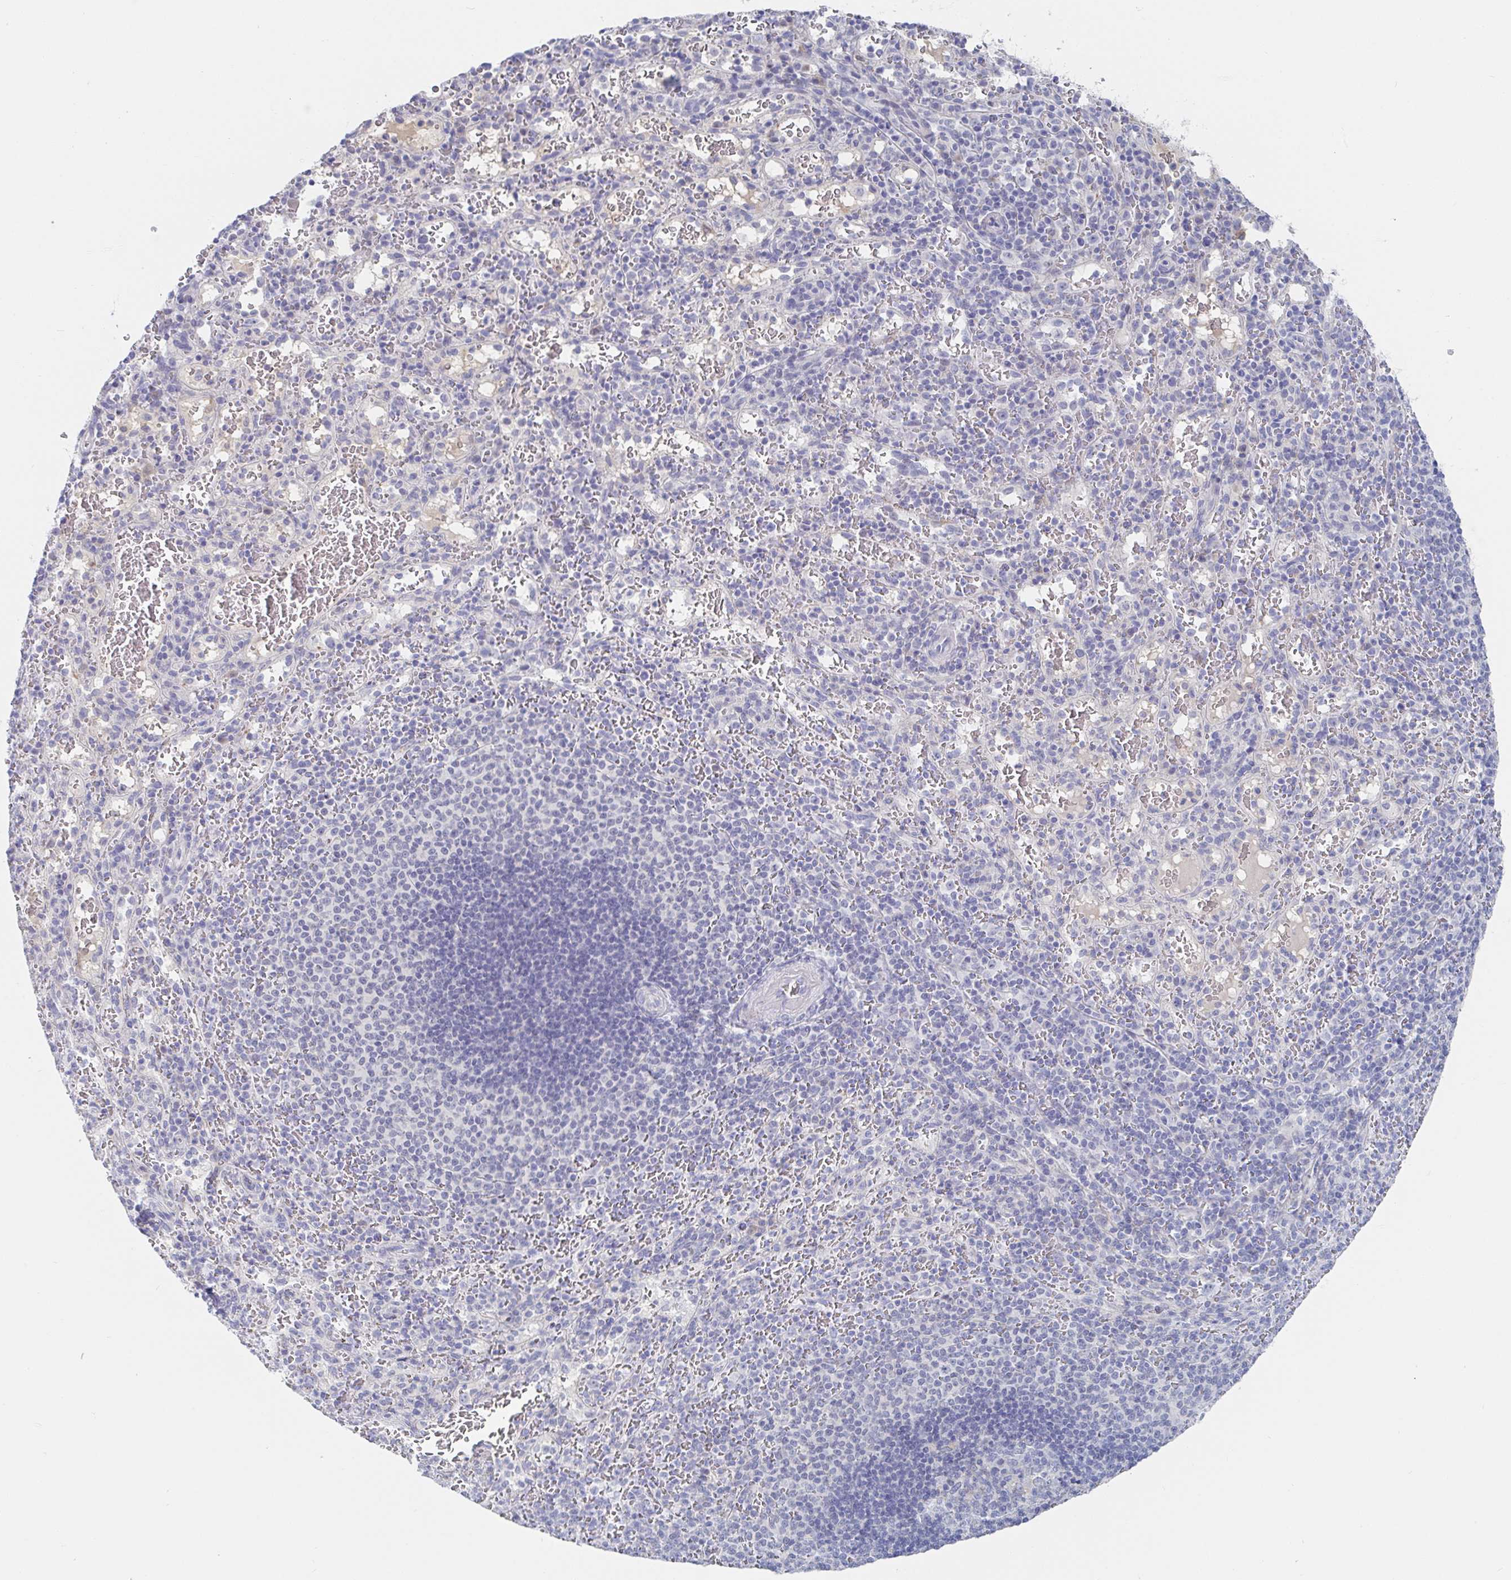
{"staining": {"intensity": "negative", "quantity": "none", "location": "none"}, "tissue": "spleen", "cell_type": "Cells in red pulp", "image_type": "normal", "snomed": [{"axis": "morphology", "description": "Normal tissue, NOS"}, {"axis": "topography", "description": "Spleen"}], "caption": "This is an immunohistochemistry (IHC) image of unremarkable human spleen. There is no positivity in cells in red pulp.", "gene": "ZNF100", "patient": {"sex": "male", "age": 57}}